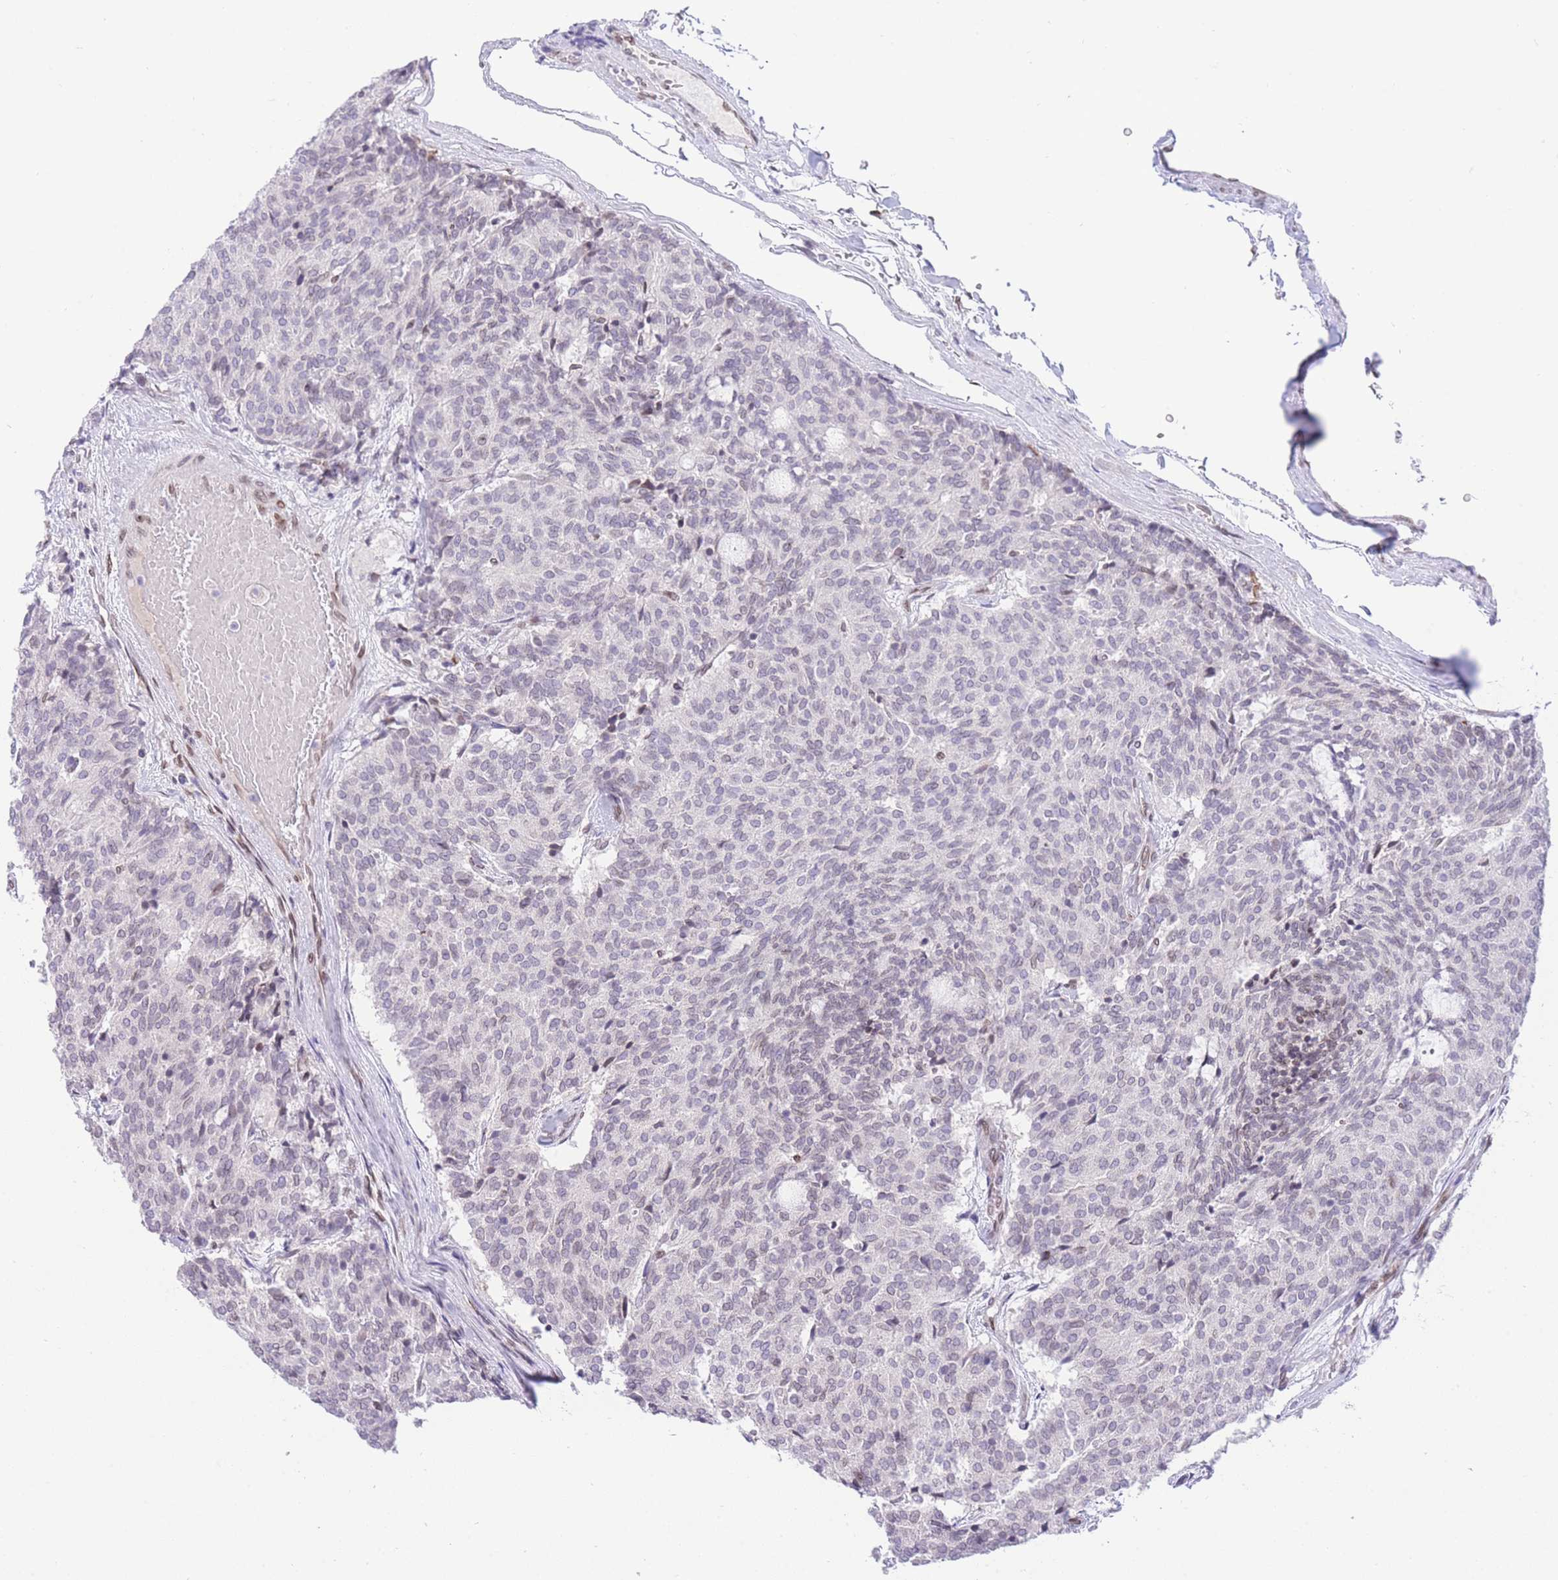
{"staining": {"intensity": "weak", "quantity": "<25%", "location": "nuclear"}, "tissue": "carcinoid", "cell_type": "Tumor cells", "image_type": "cancer", "snomed": [{"axis": "morphology", "description": "Carcinoid, malignant, NOS"}, {"axis": "topography", "description": "Pancreas"}], "caption": "This is an immunohistochemistry photomicrograph of human carcinoid. There is no positivity in tumor cells.", "gene": "OR10AD1", "patient": {"sex": "female", "age": 54}}